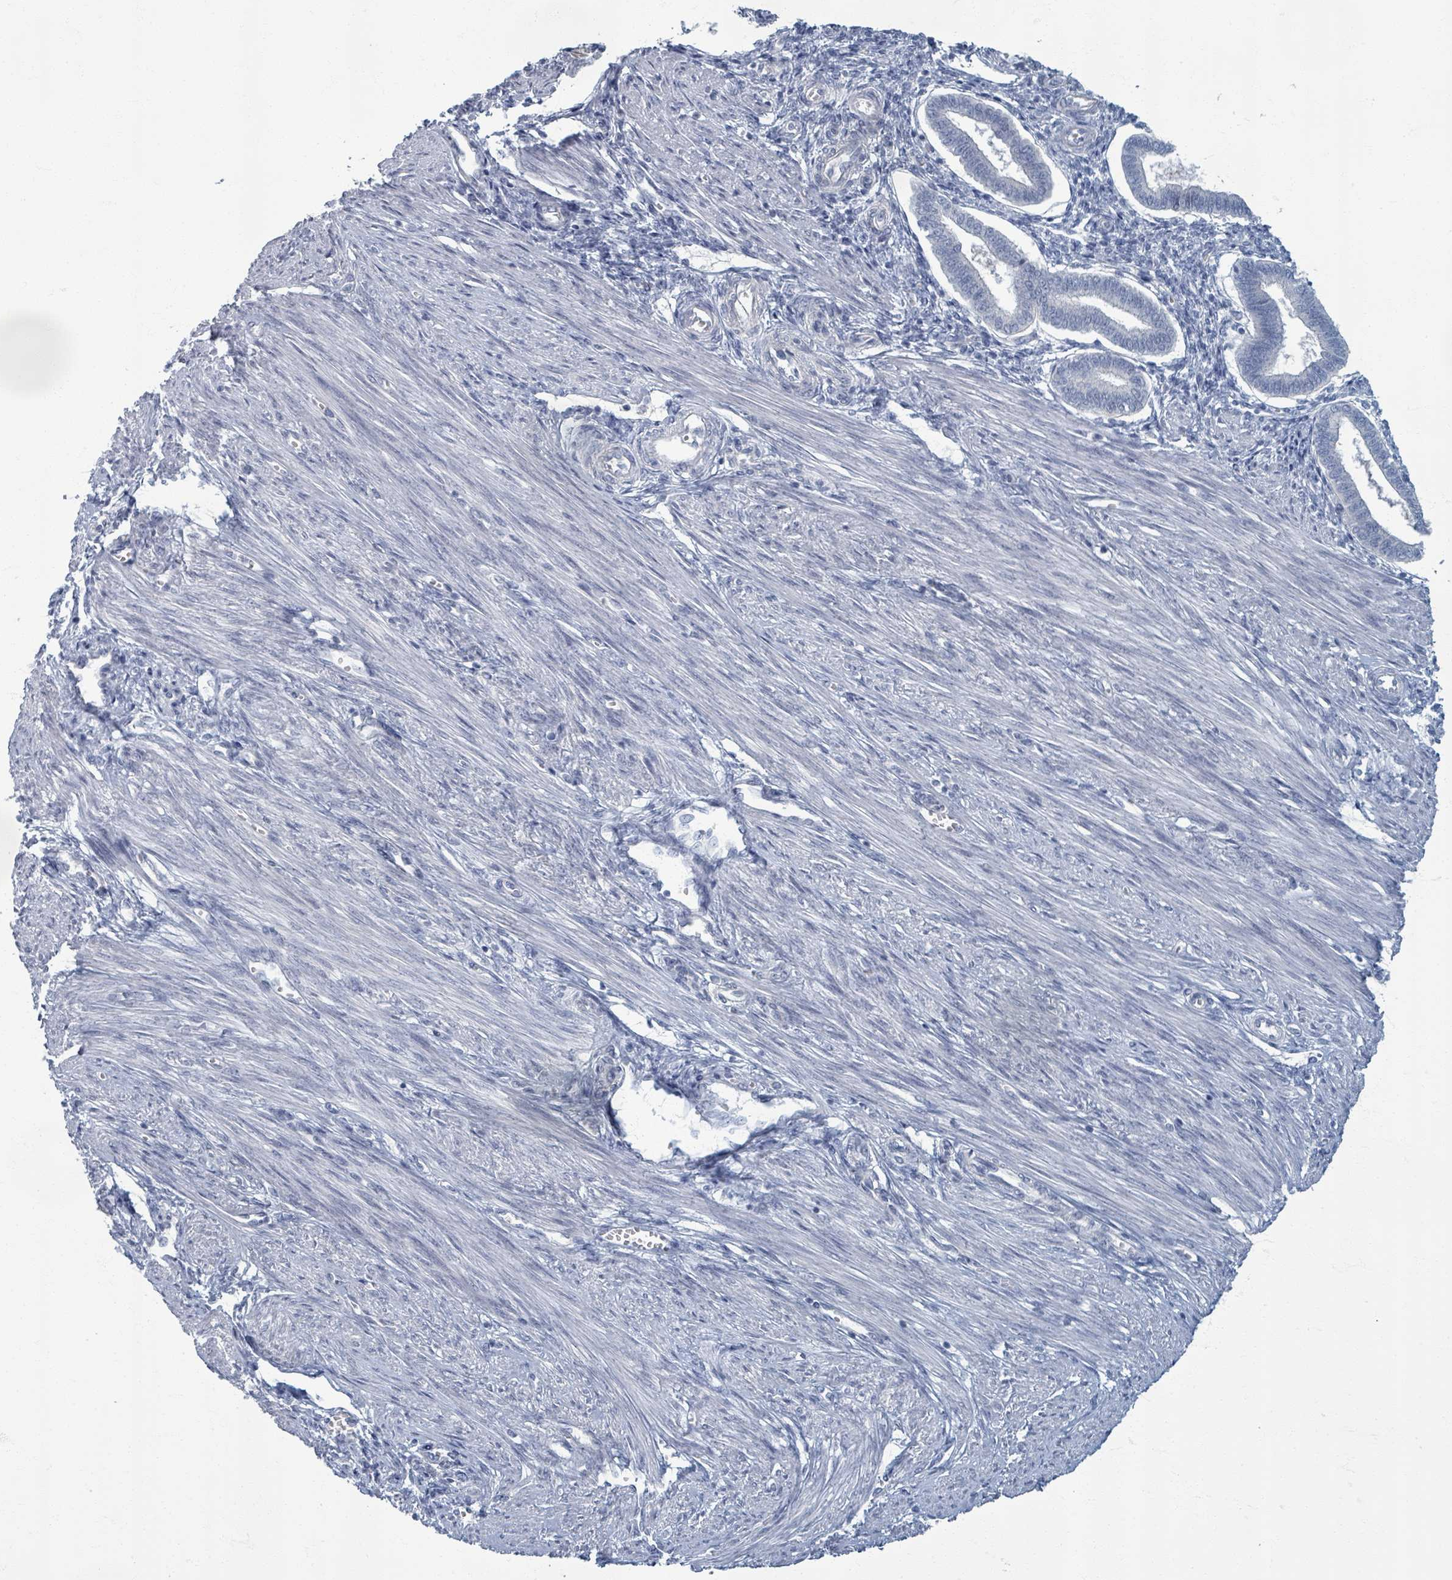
{"staining": {"intensity": "negative", "quantity": "none", "location": "none"}, "tissue": "endometrium", "cell_type": "Cells in endometrial stroma", "image_type": "normal", "snomed": [{"axis": "morphology", "description": "Normal tissue, NOS"}, {"axis": "topography", "description": "Endometrium"}], "caption": "Endometrium stained for a protein using immunohistochemistry (IHC) demonstrates no positivity cells in endometrial stroma.", "gene": "WNT11", "patient": {"sex": "female", "age": 24}}